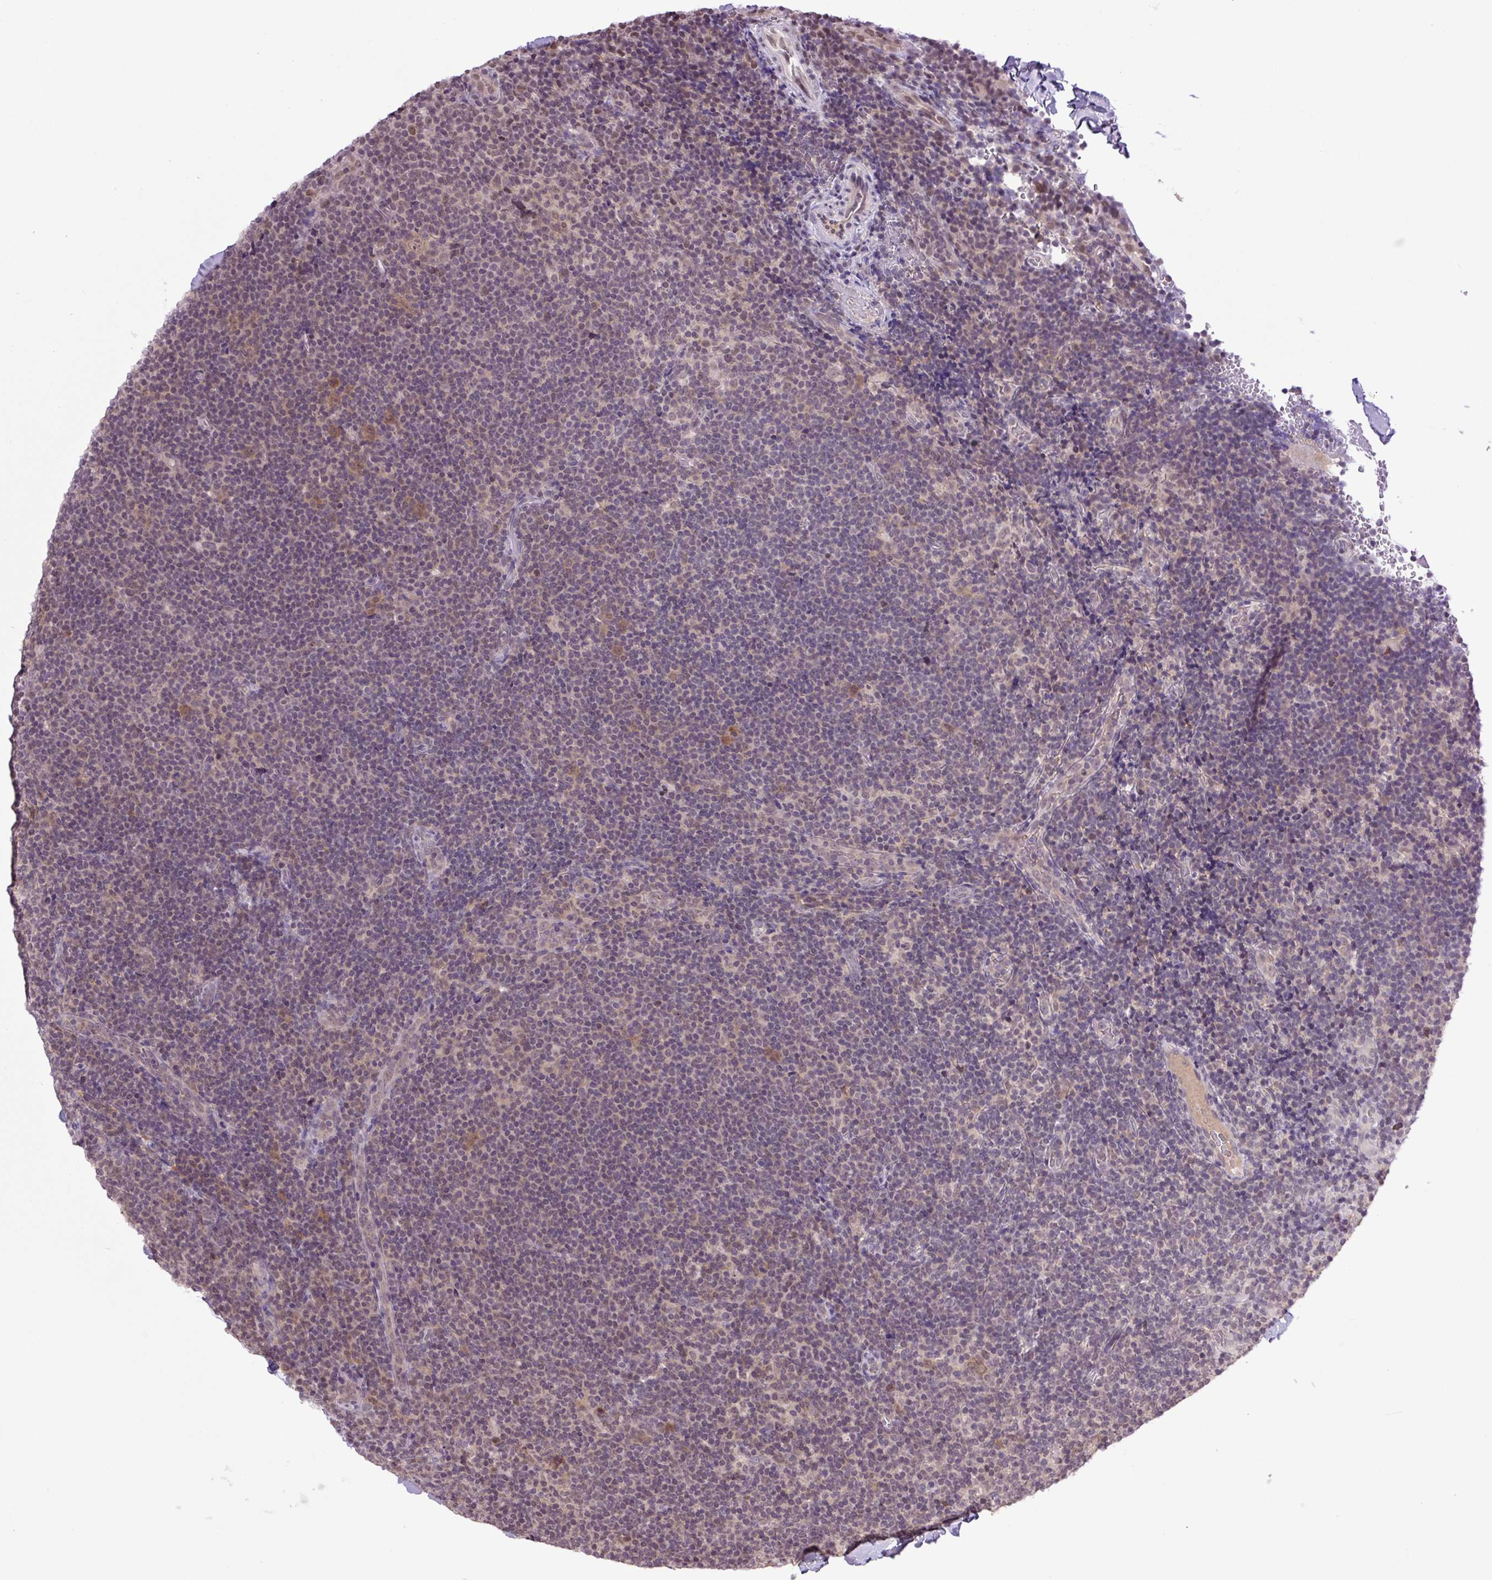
{"staining": {"intensity": "weak", "quantity": "<25%", "location": "nuclear"}, "tissue": "lymphoma", "cell_type": "Tumor cells", "image_type": "cancer", "snomed": [{"axis": "morphology", "description": "Hodgkin's disease, NOS"}, {"axis": "topography", "description": "Lymph node"}], "caption": "Lymphoma stained for a protein using IHC demonstrates no staining tumor cells.", "gene": "SGTA", "patient": {"sex": "female", "age": 57}}